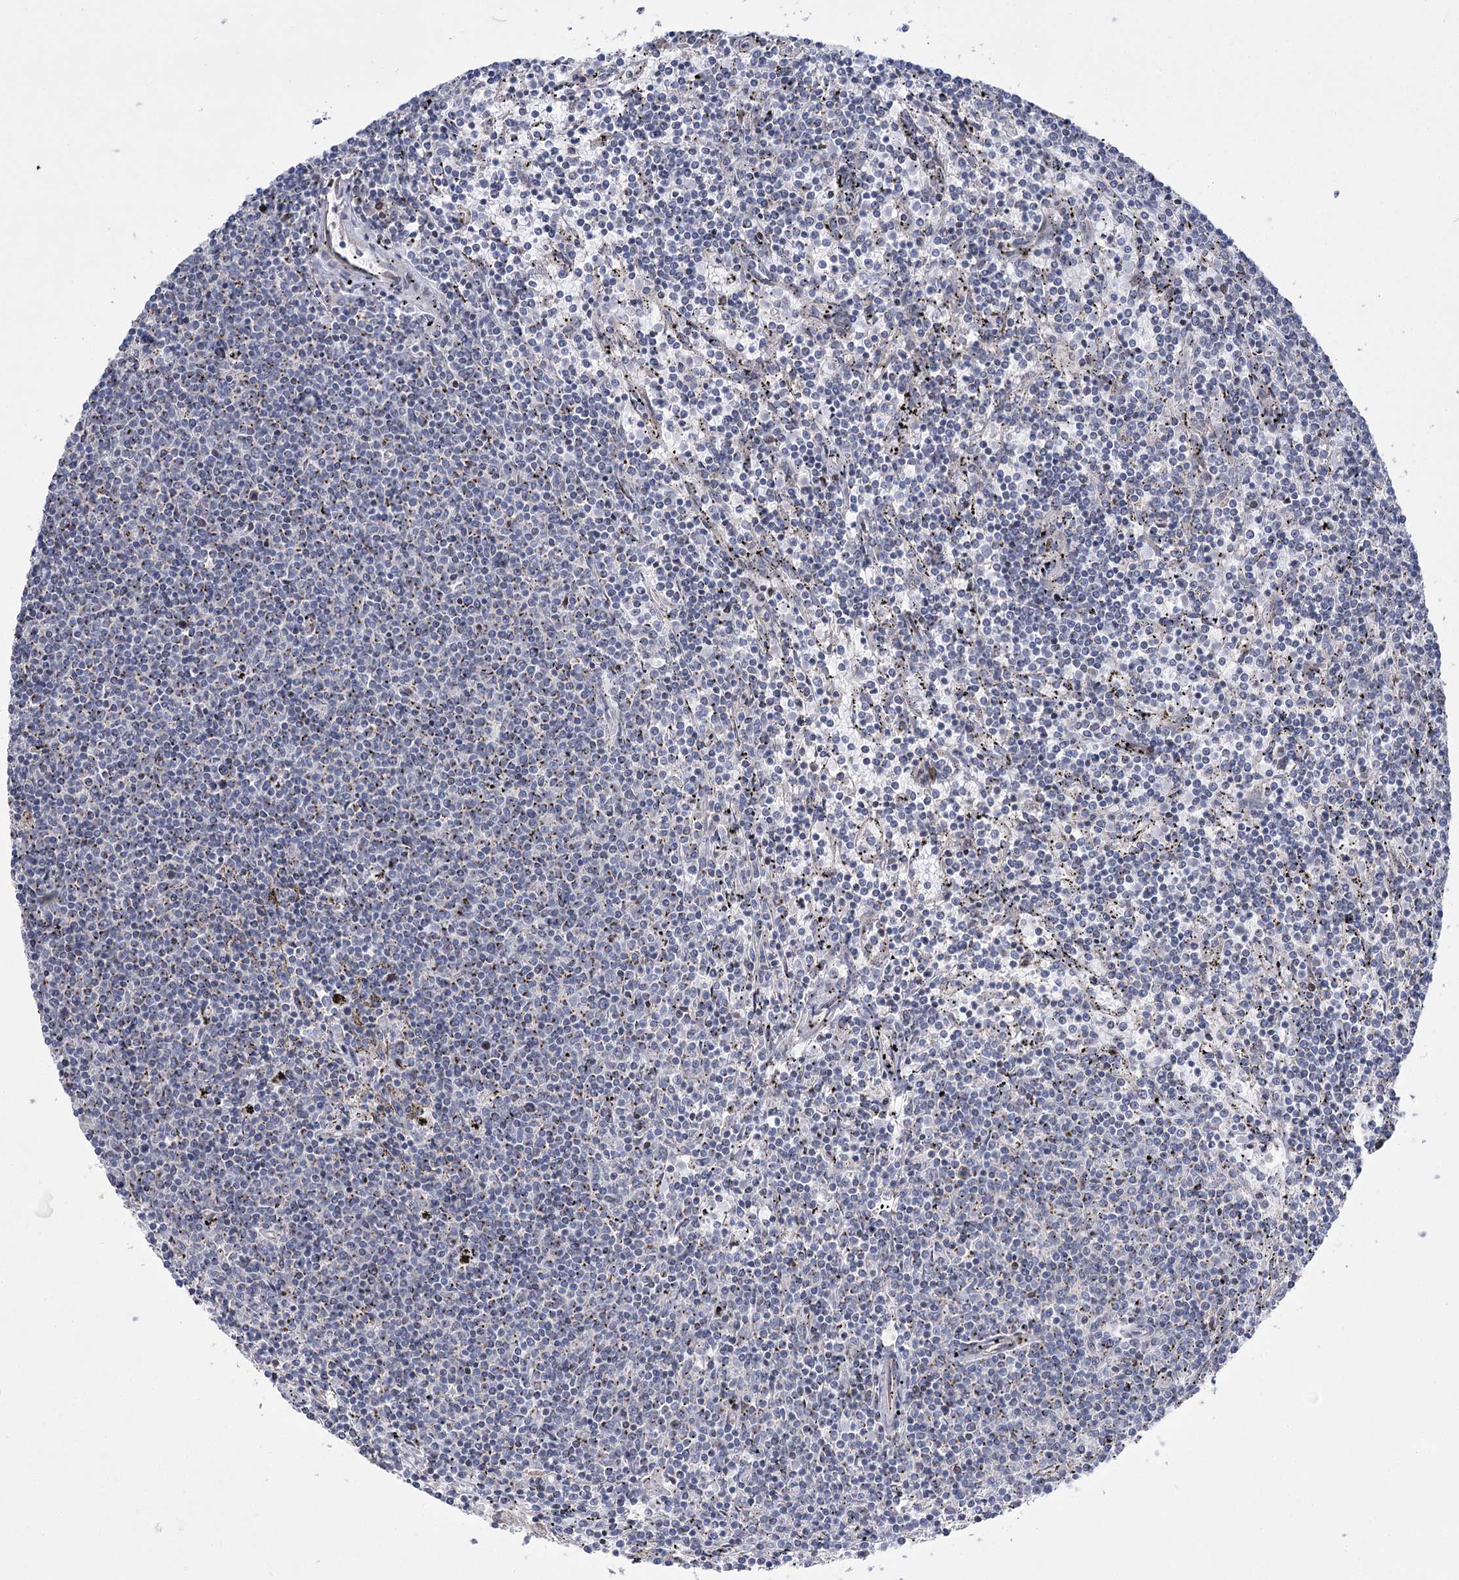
{"staining": {"intensity": "negative", "quantity": "none", "location": "none"}, "tissue": "lymphoma", "cell_type": "Tumor cells", "image_type": "cancer", "snomed": [{"axis": "morphology", "description": "Malignant lymphoma, non-Hodgkin's type, Low grade"}, {"axis": "topography", "description": "Spleen"}], "caption": "Tumor cells are negative for protein expression in human lymphoma.", "gene": "NME7", "patient": {"sex": "female", "age": 50}}